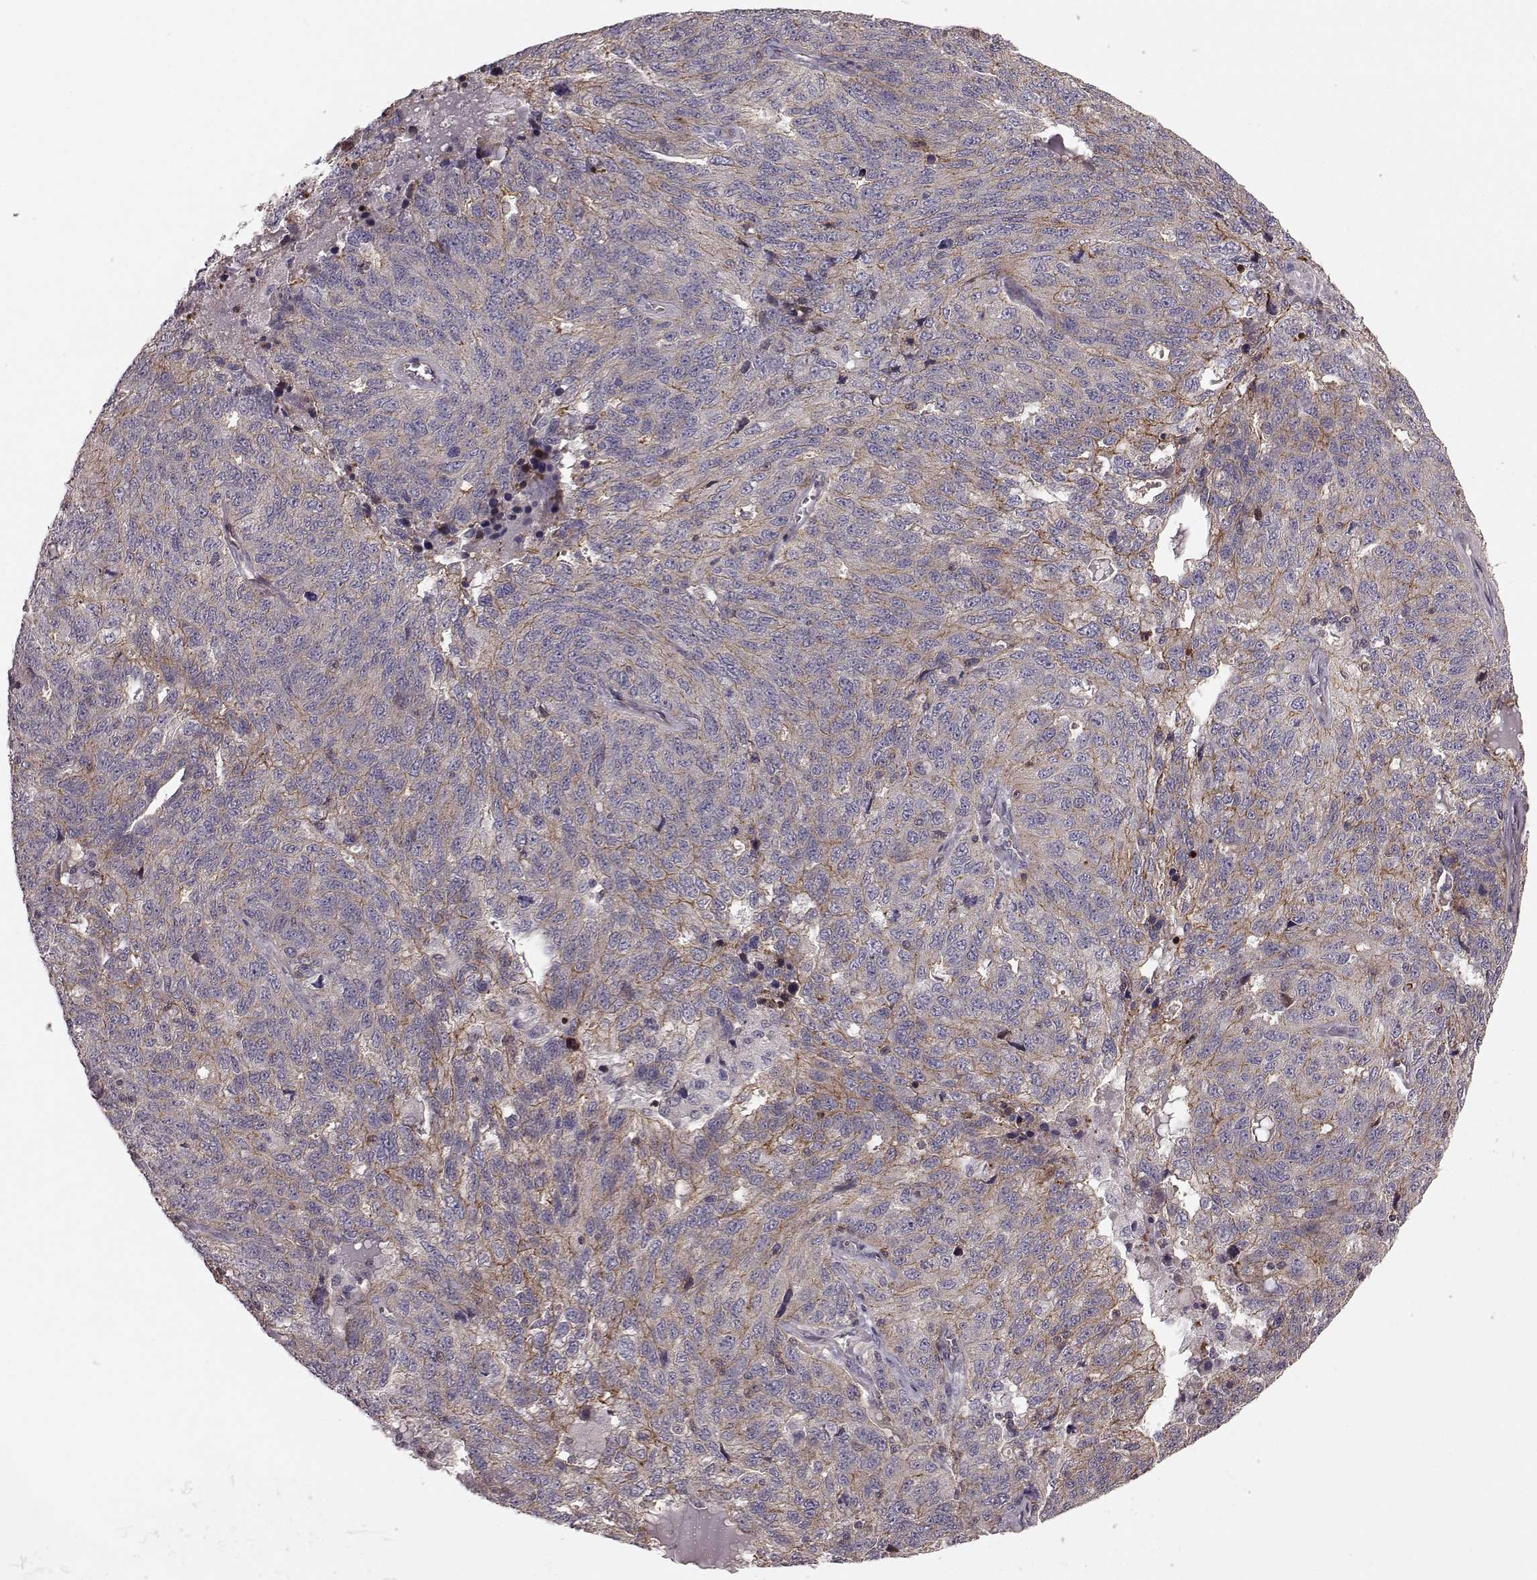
{"staining": {"intensity": "weak", "quantity": "<25%", "location": "cytoplasmic/membranous"}, "tissue": "ovarian cancer", "cell_type": "Tumor cells", "image_type": "cancer", "snomed": [{"axis": "morphology", "description": "Cystadenocarcinoma, serous, NOS"}, {"axis": "topography", "description": "Ovary"}], "caption": "A micrograph of ovarian serous cystadenocarcinoma stained for a protein exhibits no brown staining in tumor cells.", "gene": "SLC22A18", "patient": {"sex": "female", "age": 71}}